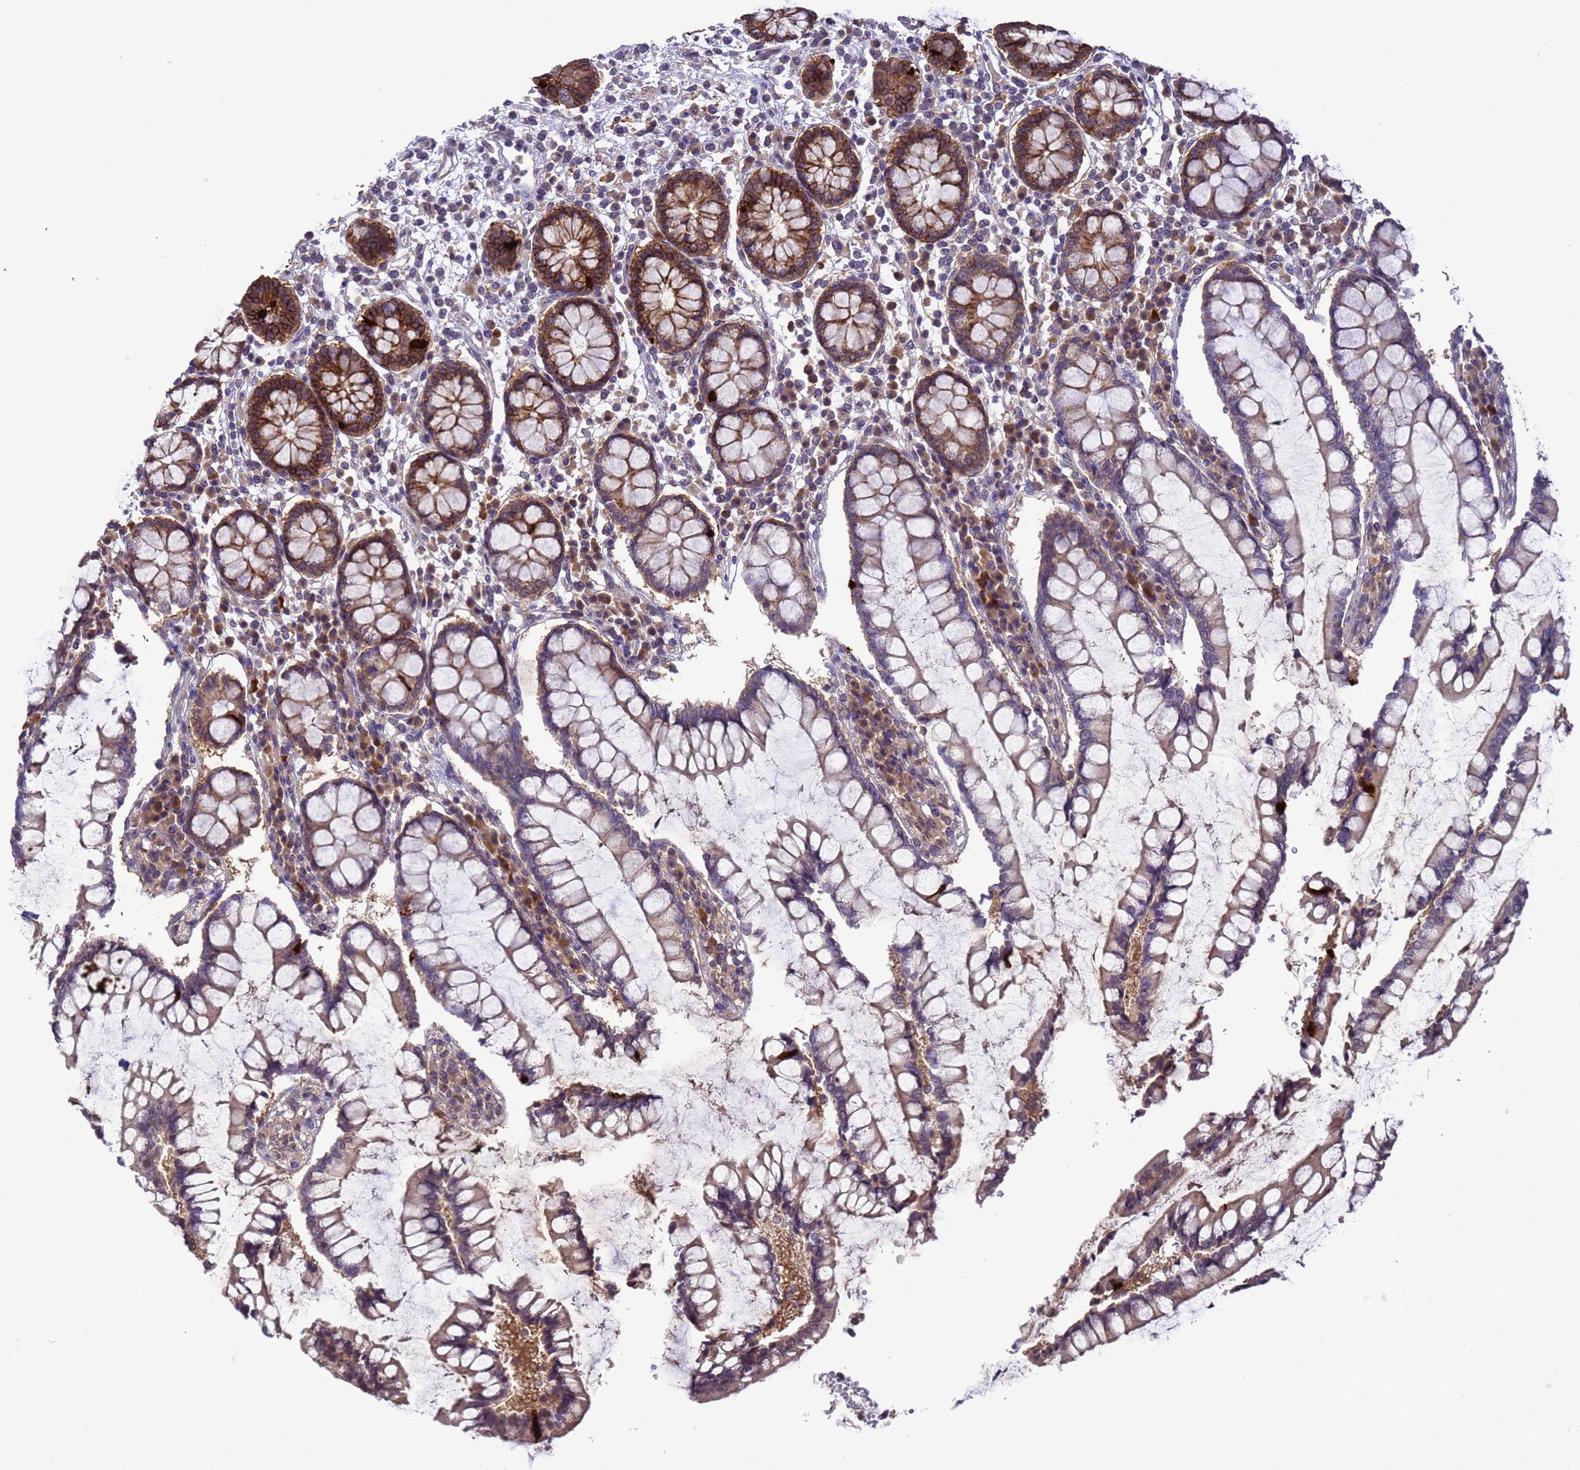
{"staining": {"intensity": "weak", "quantity": ">75%", "location": "cytoplasmic/membranous"}, "tissue": "colon", "cell_type": "Endothelial cells", "image_type": "normal", "snomed": [{"axis": "morphology", "description": "Normal tissue, NOS"}, {"axis": "topography", "description": "Colon"}], "caption": "Protein expression analysis of benign colon reveals weak cytoplasmic/membranous expression in about >75% of endothelial cells.", "gene": "ZFP69B", "patient": {"sex": "female", "age": 79}}